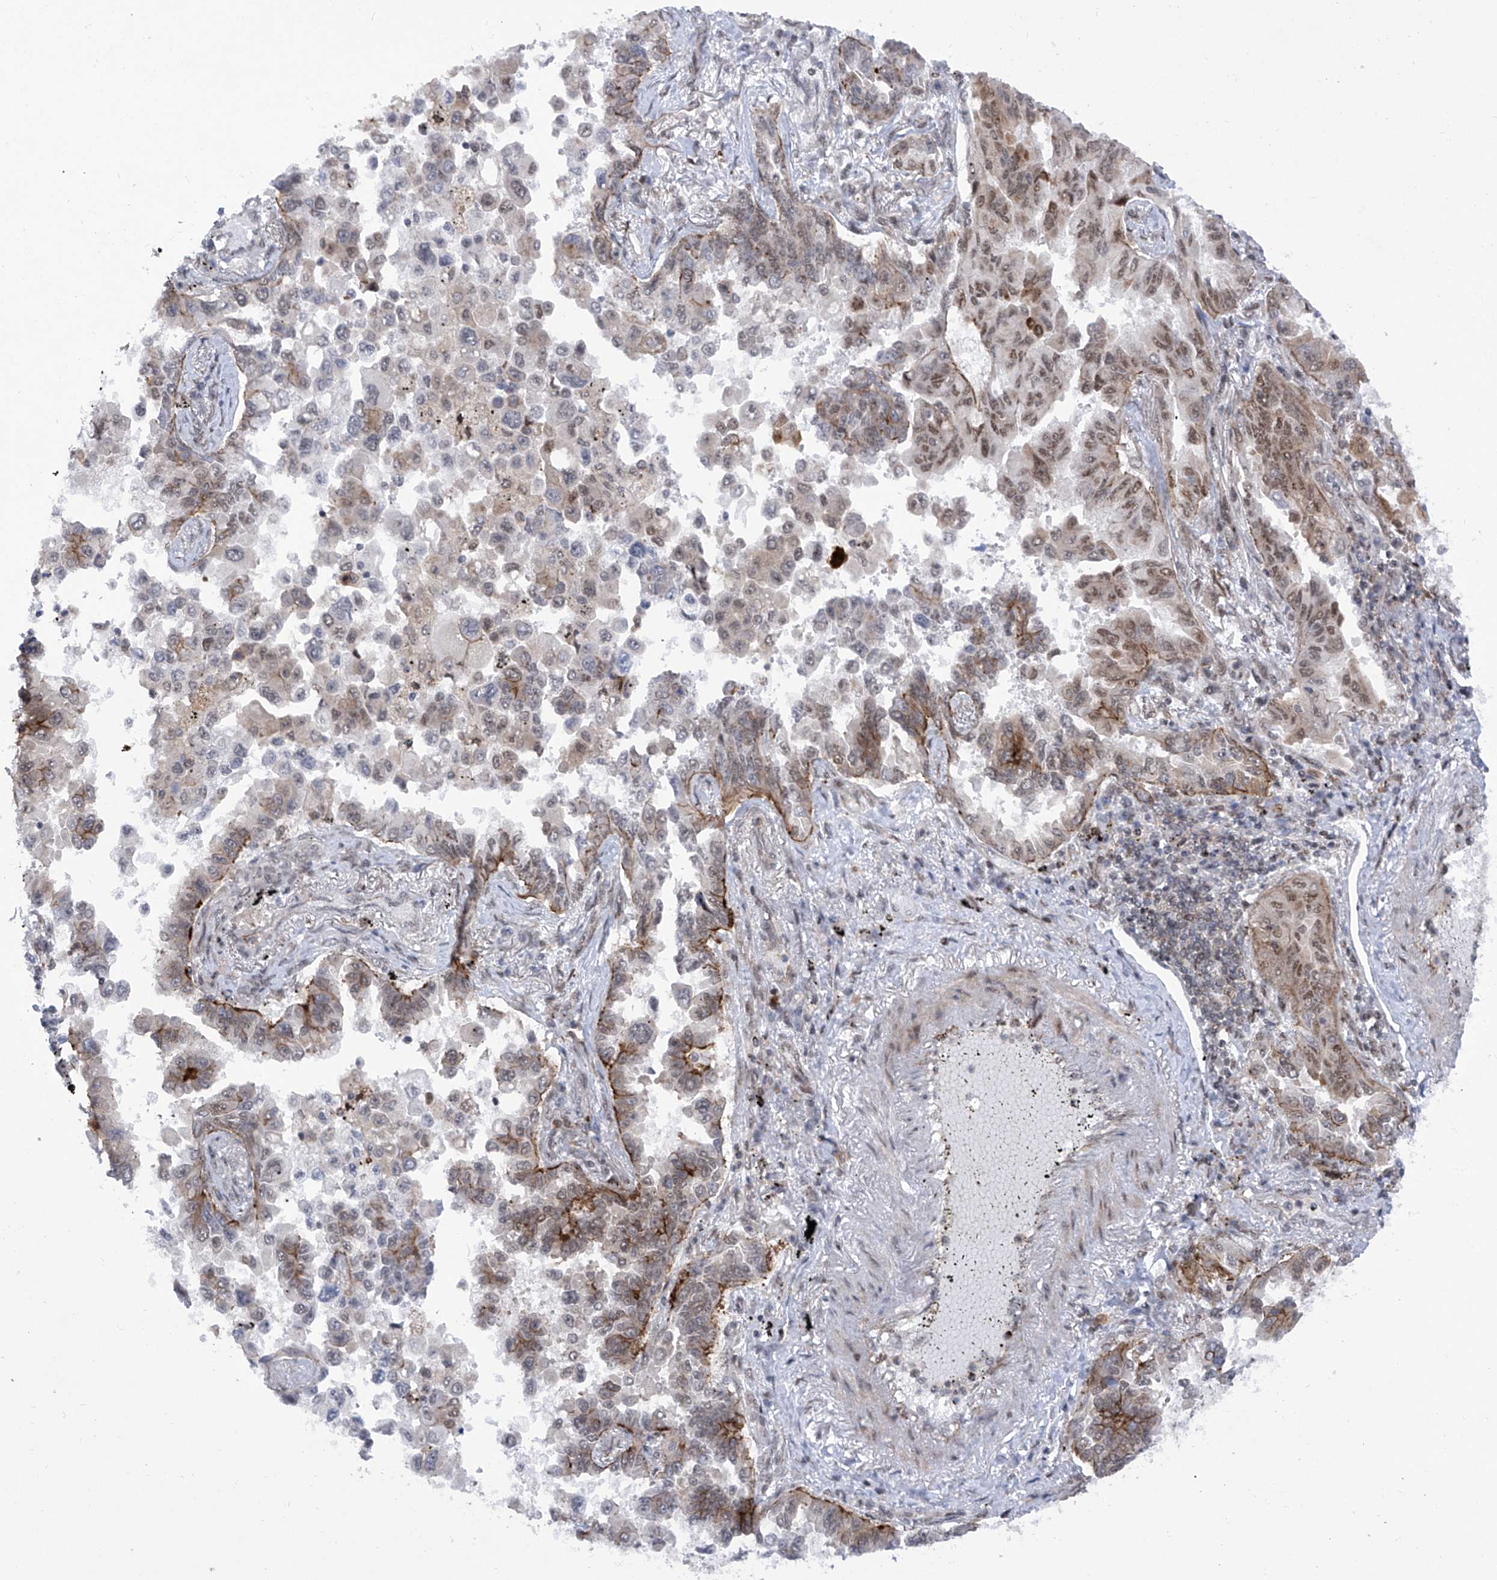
{"staining": {"intensity": "moderate", "quantity": "25%-75%", "location": "cytoplasmic/membranous,nuclear"}, "tissue": "lung cancer", "cell_type": "Tumor cells", "image_type": "cancer", "snomed": [{"axis": "morphology", "description": "Adenocarcinoma, NOS"}, {"axis": "topography", "description": "Lung"}], "caption": "Human adenocarcinoma (lung) stained with a brown dye exhibits moderate cytoplasmic/membranous and nuclear positive expression in about 25%-75% of tumor cells.", "gene": "CEP290", "patient": {"sex": "female", "age": 67}}